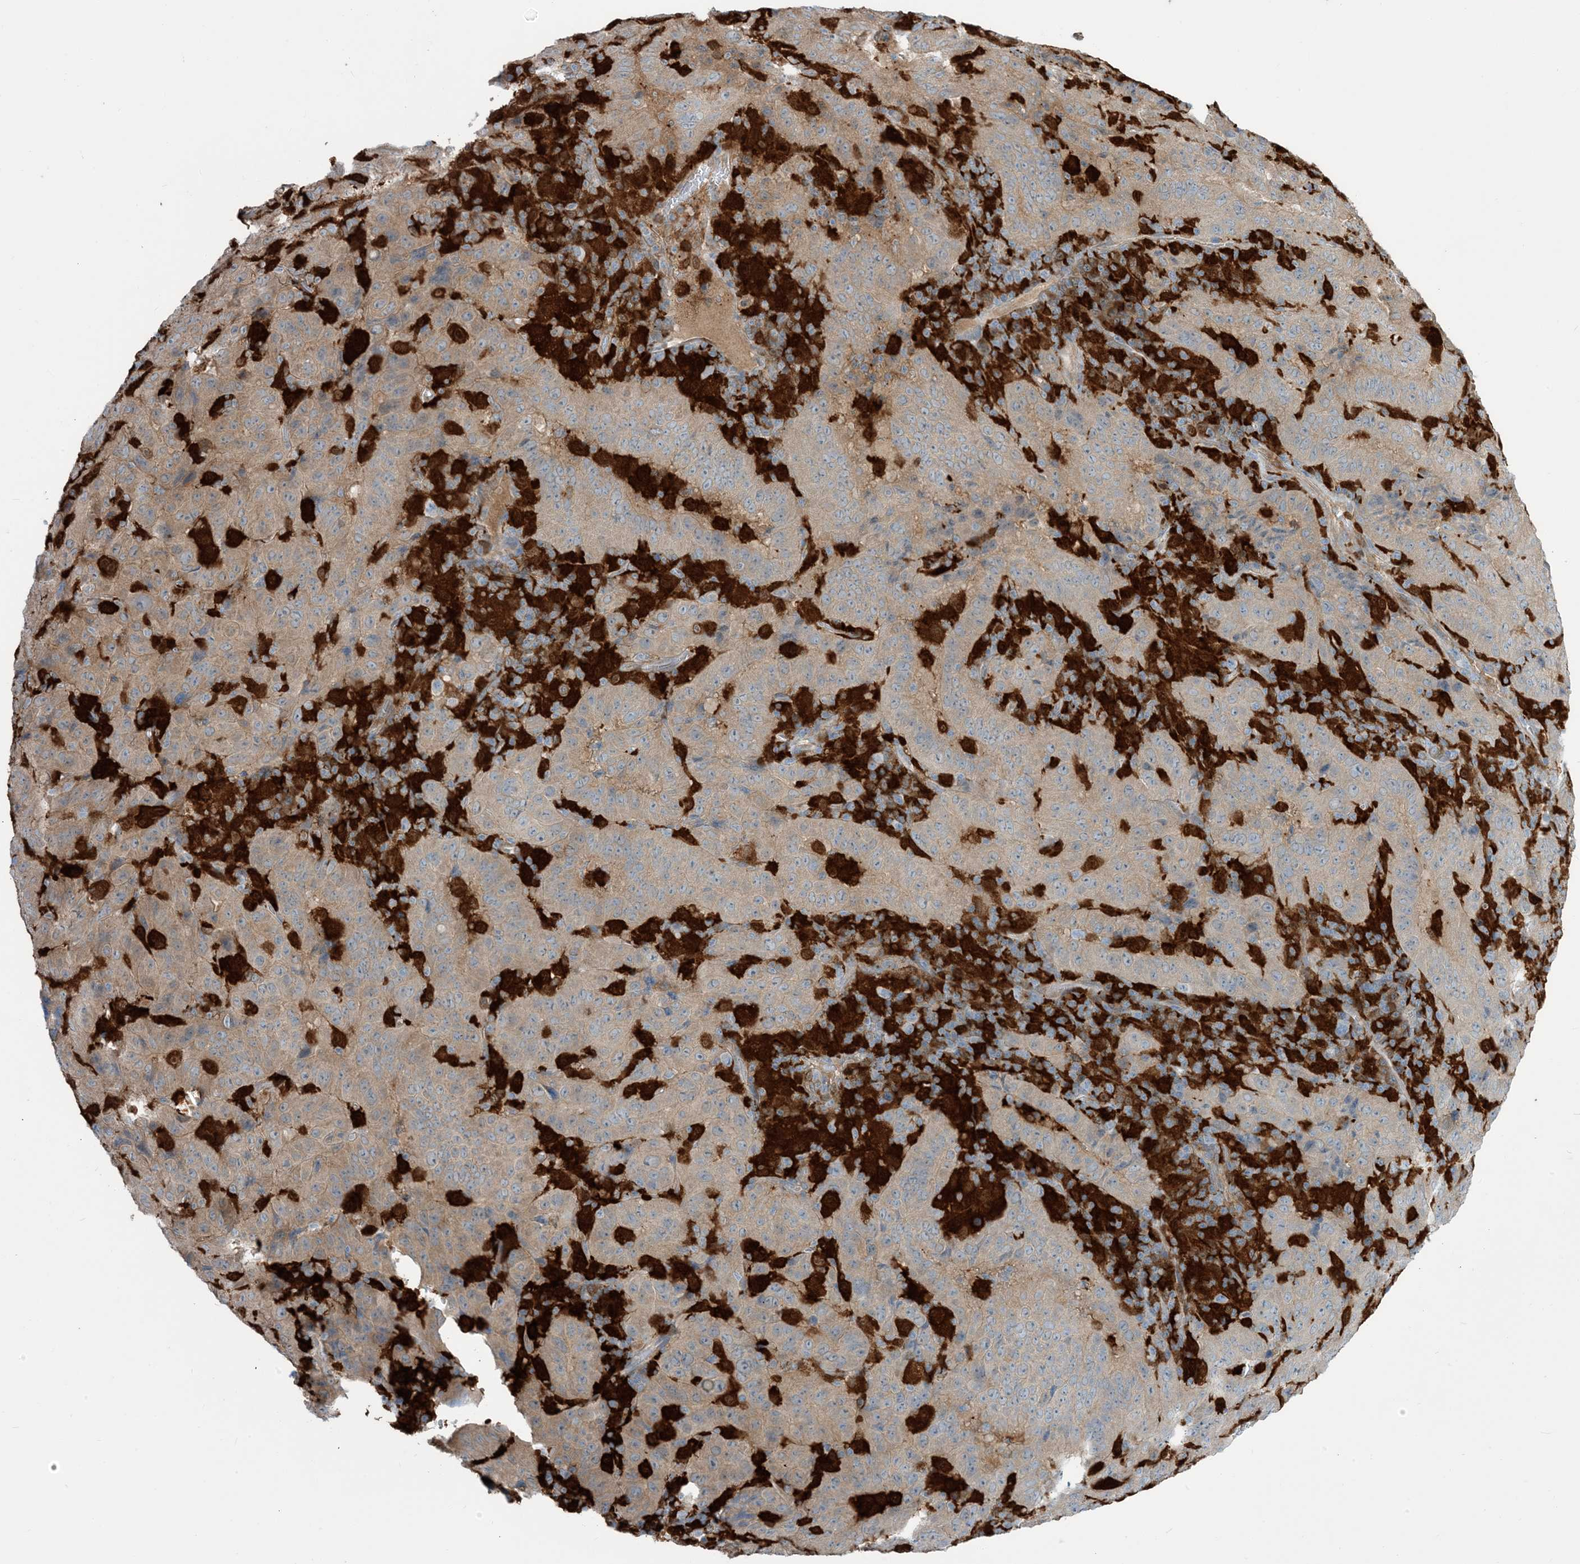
{"staining": {"intensity": "weak", "quantity": "25%-75%", "location": "cytoplasmic/membranous"}, "tissue": "pancreatic cancer", "cell_type": "Tumor cells", "image_type": "cancer", "snomed": [{"axis": "morphology", "description": "Adenocarcinoma, NOS"}, {"axis": "topography", "description": "Pancreas"}], "caption": "A micrograph of human pancreatic cancer (adenocarcinoma) stained for a protein displays weak cytoplasmic/membranous brown staining in tumor cells. Using DAB (3,3'-diaminobenzidine) (brown) and hematoxylin (blue) stains, captured at high magnification using brightfield microscopy.", "gene": "NAGK", "patient": {"sex": "male", "age": 63}}